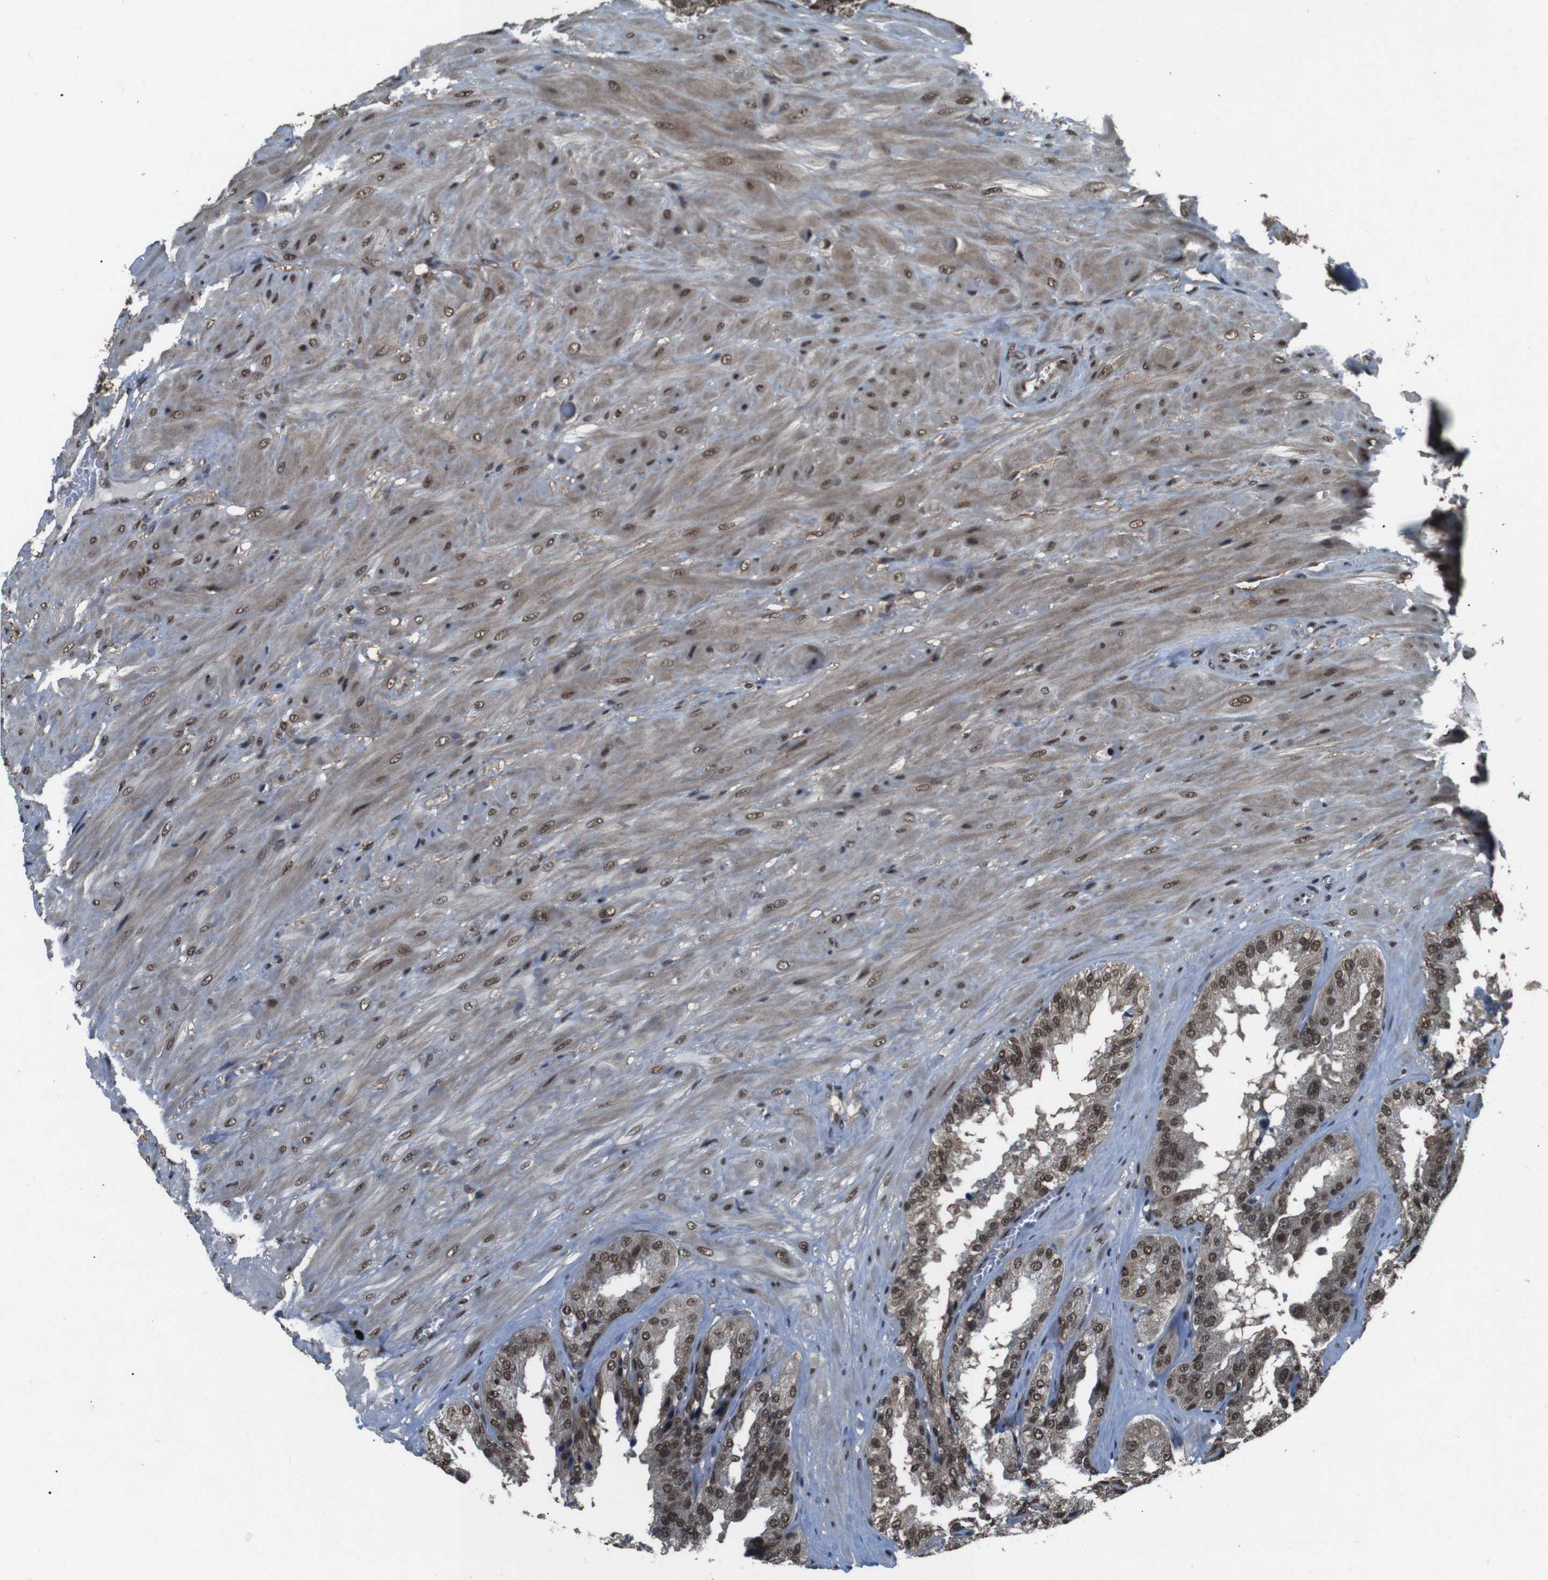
{"staining": {"intensity": "moderate", "quantity": ">75%", "location": "nuclear"}, "tissue": "seminal vesicle", "cell_type": "Glandular cells", "image_type": "normal", "snomed": [{"axis": "morphology", "description": "Normal tissue, NOS"}, {"axis": "topography", "description": "Prostate"}, {"axis": "topography", "description": "Seminal veicle"}], "caption": "Immunohistochemistry (IHC) (DAB) staining of normal human seminal vesicle reveals moderate nuclear protein staining in about >75% of glandular cells. (brown staining indicates protein expression, while blue staining denotes nuclei).", "gene": "NR4A2", "patient": {"sex": "male", "age": 51}}